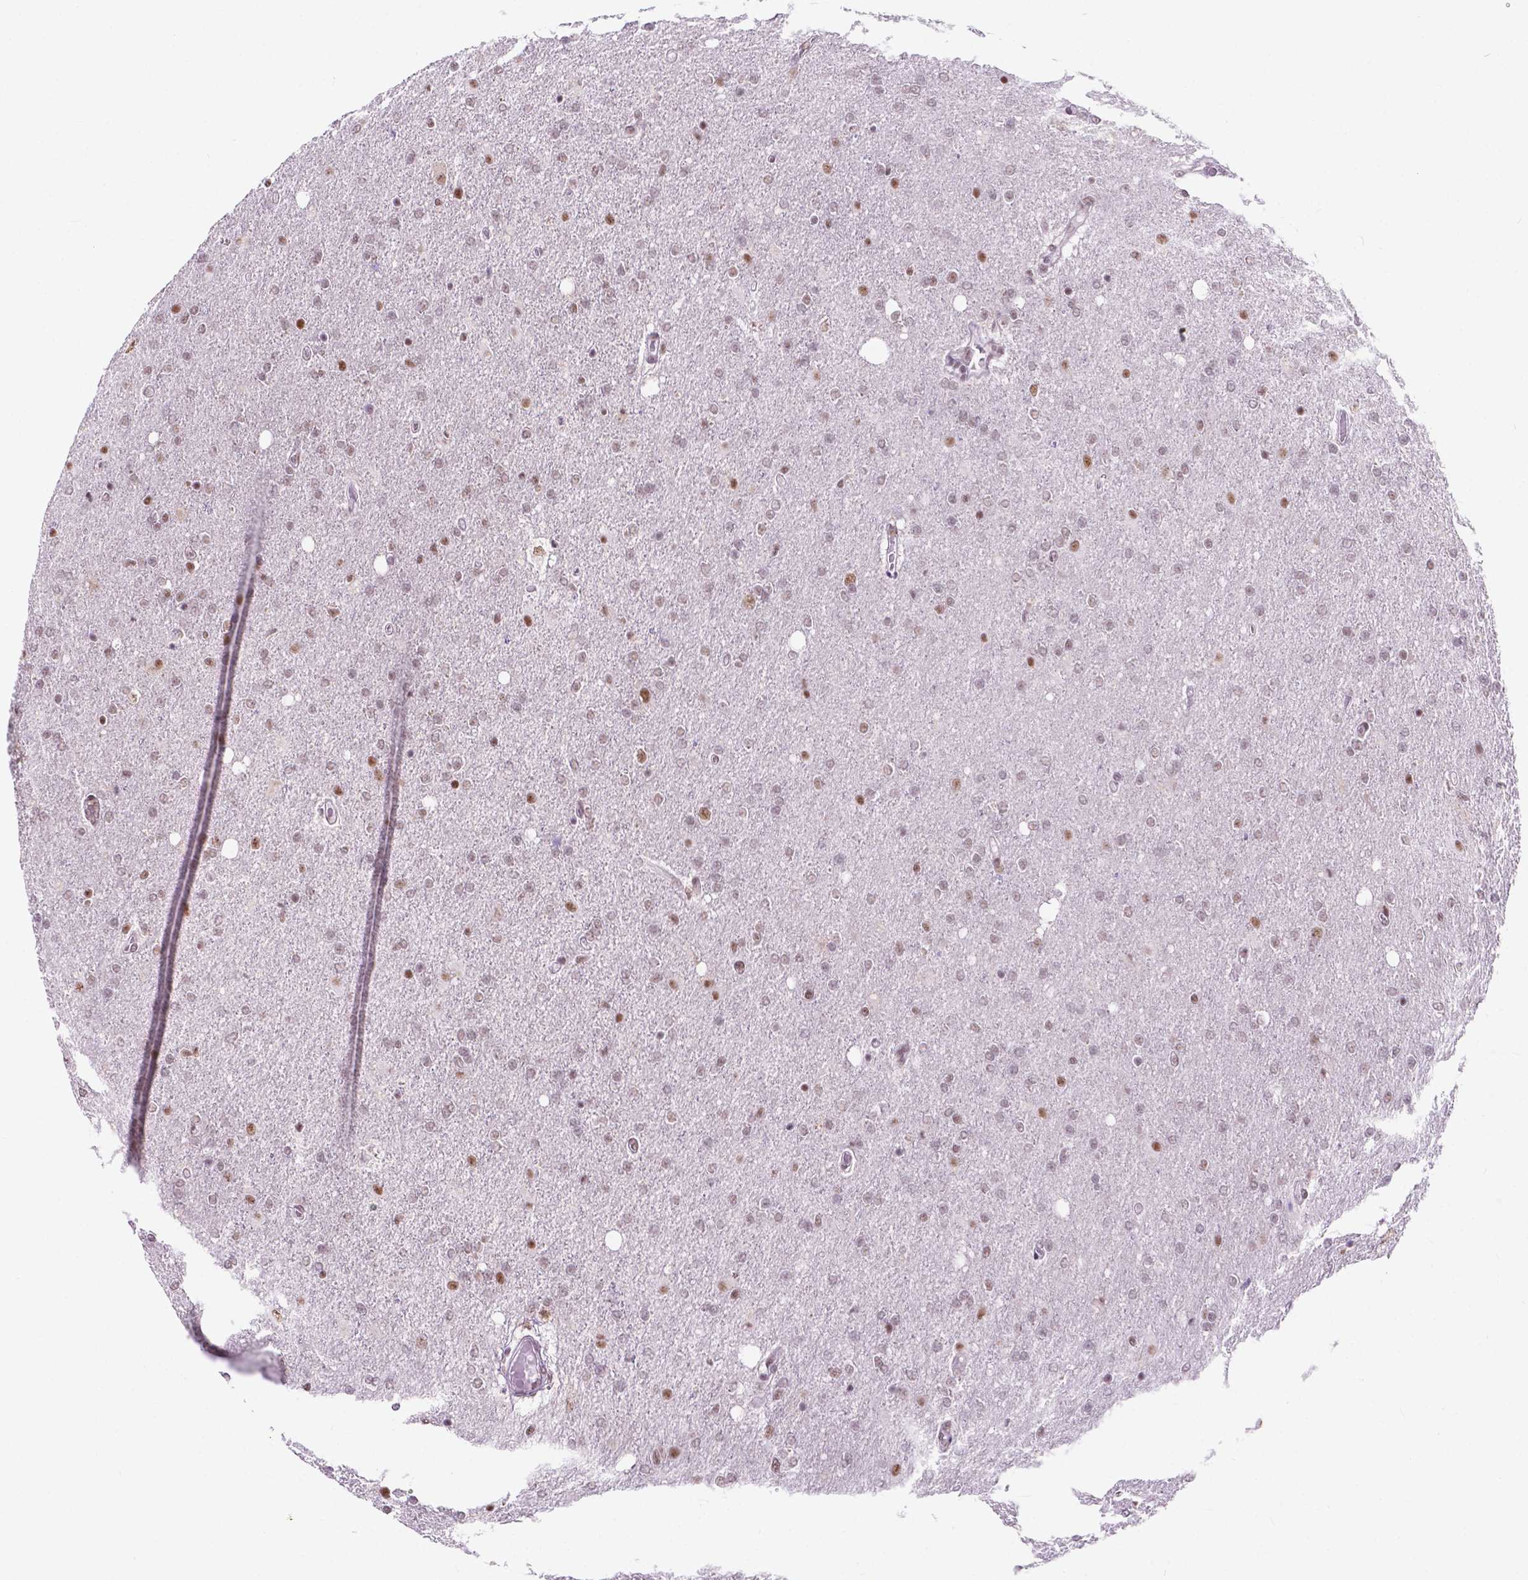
{"staining": {"intensity": "moderate", "quantity": "25%-75%", "location": "nuclear"}, "tissue": "glioma", "cell_type": "Tumor cells", "image_type": "cancer", "snomed": [{"axis": "morphology", "description": "Glioma, malignant, High grade"}, {"axis": "topography", "description": "Cerebral cortex"}], "caption": "DAB immunohistochemical staining of glioma shows moderate nuclear protein positivity in about 25%-75% of tumor cells. The staining was performed using DAB (3,3'-diaminobenzidine), with brown indicating positive protein expression. Nuclei are stained blue with hematoxylin.", "gene": "BCAS2", "patient": {"sex": "male", "age": 70}}